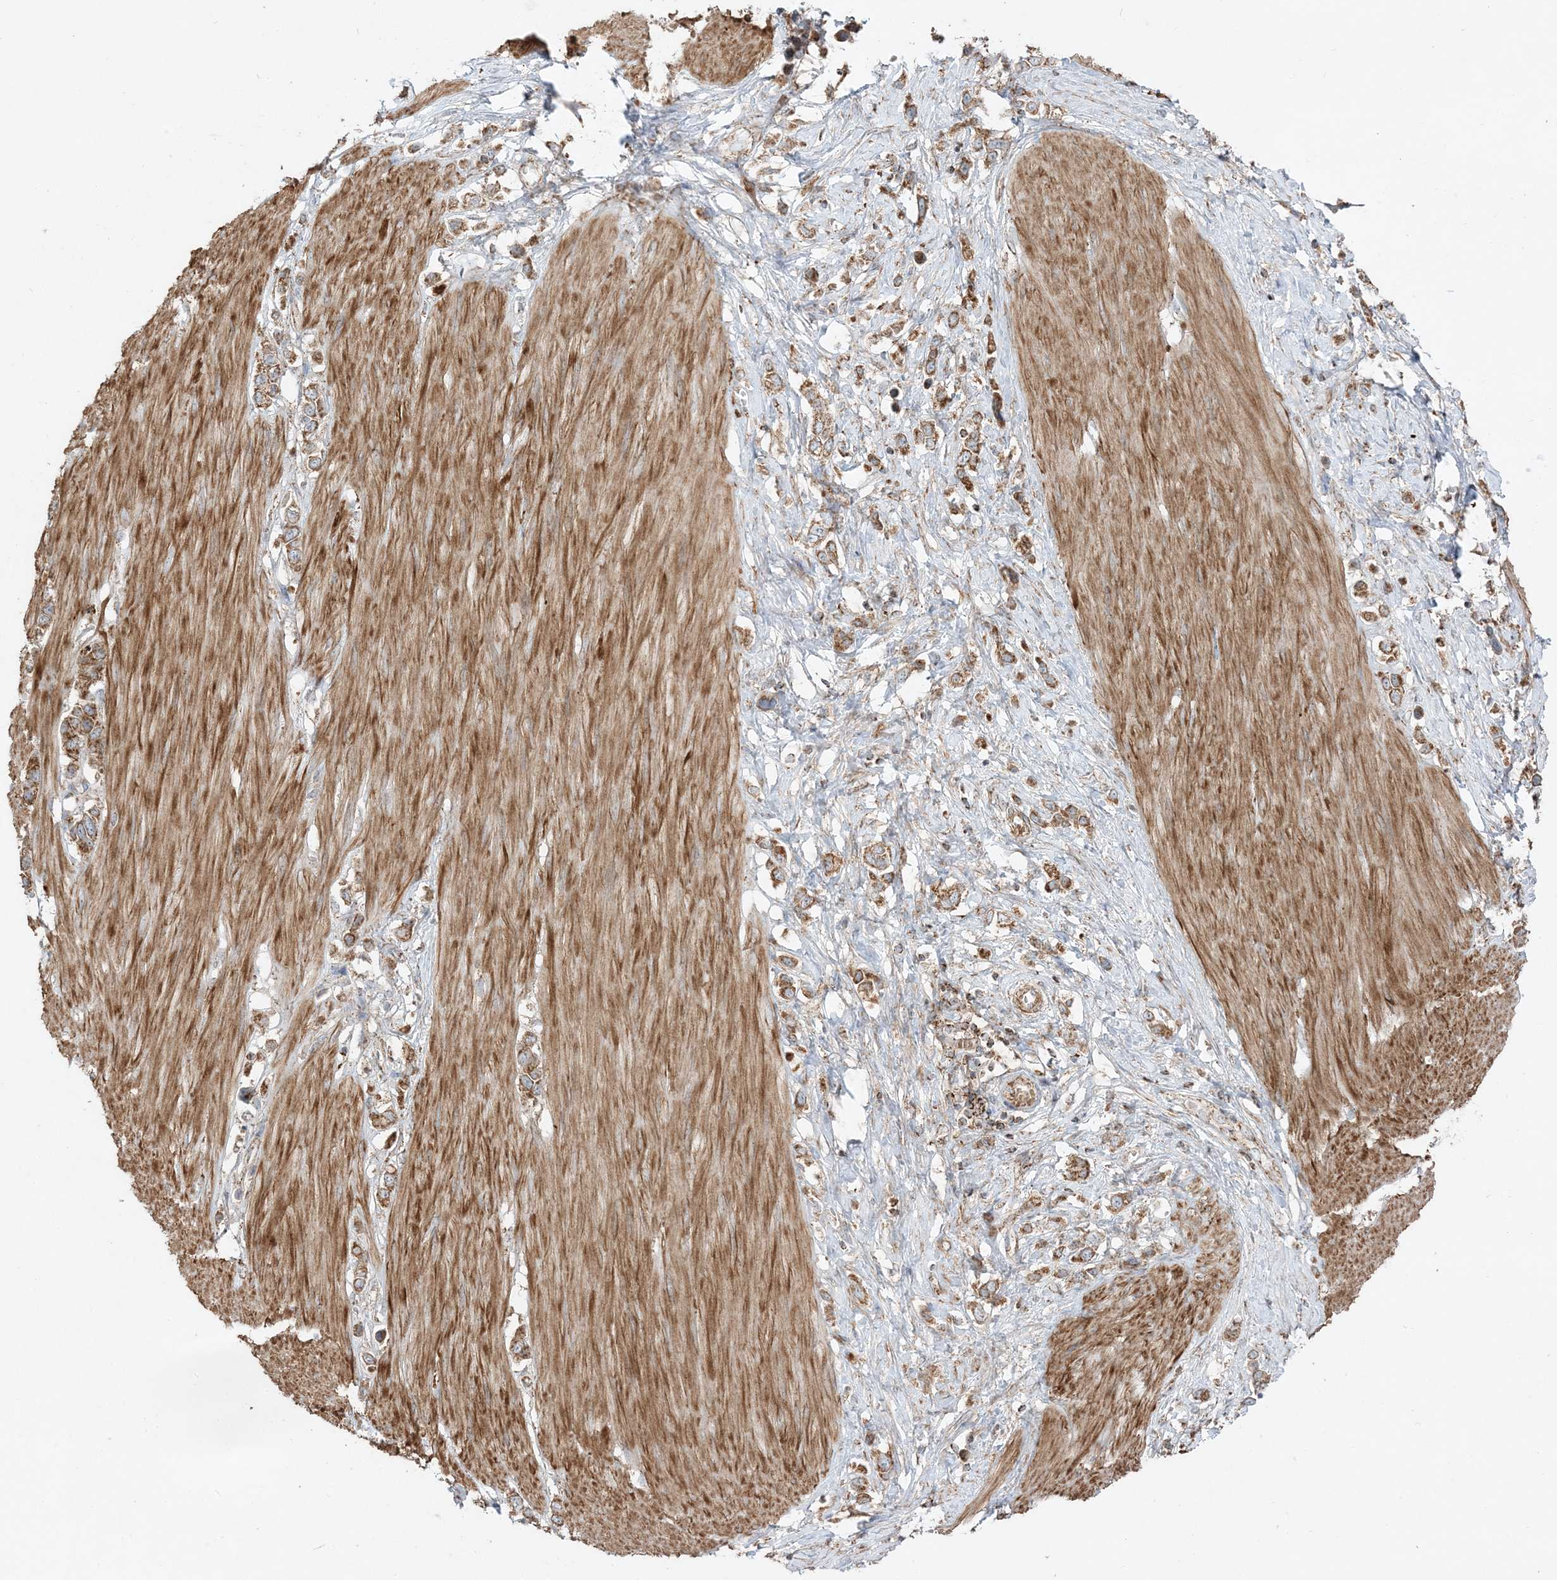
{"staining": {"intensity": "moderate", "quantity": ">75%", "location": "cytoplasmic/membranous"}, "tissue": "stomach cancer", "cell_type": "Tumor cells", "image_type": "cancer", "snomed": [{"axis": "morphology", "description": "Adenocarcinoma, NOS"}, {"axis": "topography", "description": "Stomach"}], "caption": "A micrograph of adenocarcinoma (stomach) stained for a protein reveals moderate cytoplasmic/membranous brown staining in tumor cells.", "gene": "AARS2", "patient": {"sex": "female", "age": 65}}